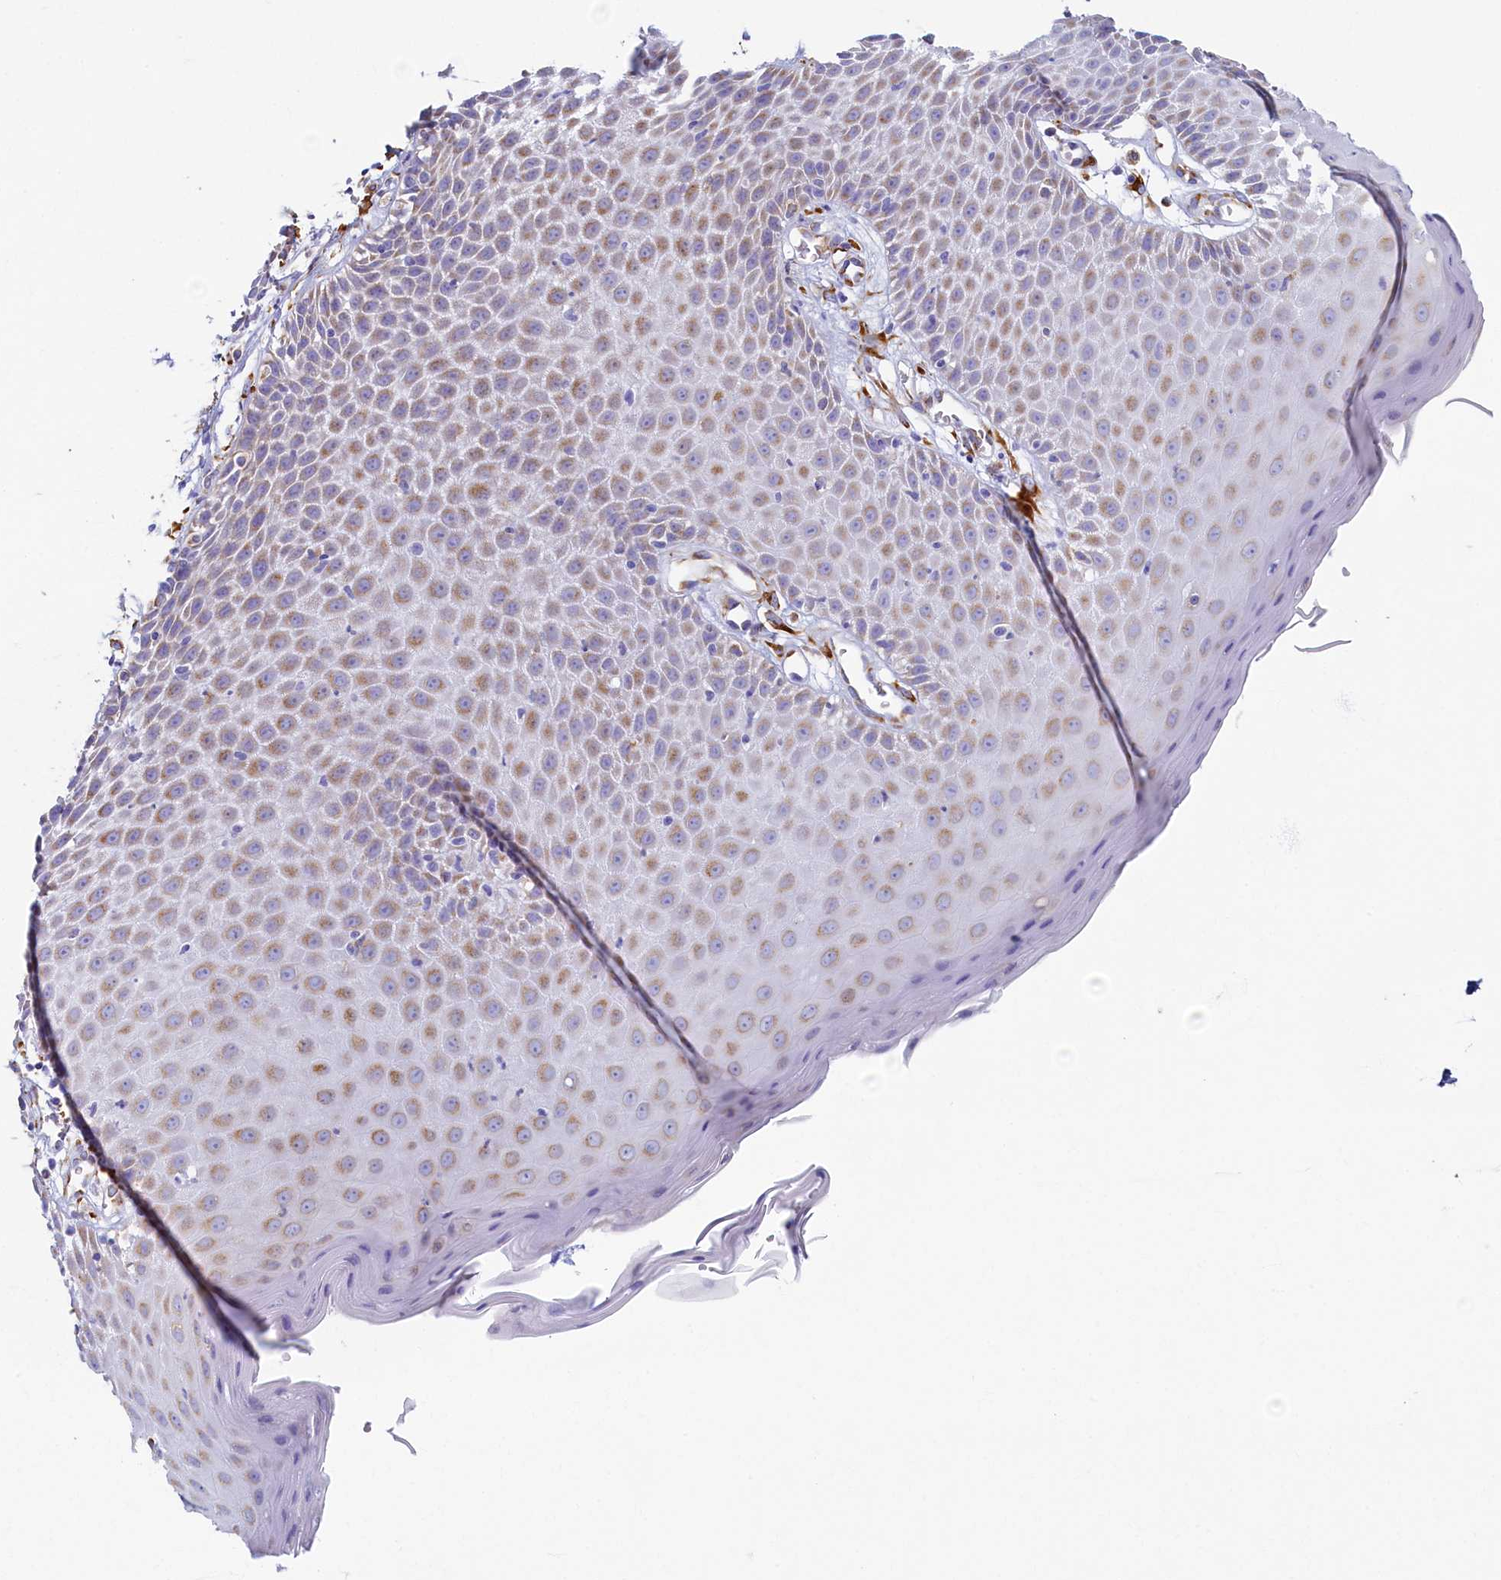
{"staining": {"intensity": "moderate", "quantity": ">75%", "location": "cytoplasmic/membranous"}, "tissue": "skin", "cell_type": "Epidermal cells", "image_type": "normal", "snomed": [{"axis": "morphology", "description": "Normal tissue, NOS"}, {"axis": "topography", "description": "Vulva"}], "caption": "Immunohistochemistry of normal skin reveals medium levels of moderate cytoplasmic/membranous positivity in approximately >75% of epidermal cells. (DAB IHC with brightfield microscopy, high magnification).", "gene": "TMEM18", "patient": {"sex": "female", "age": 68}}